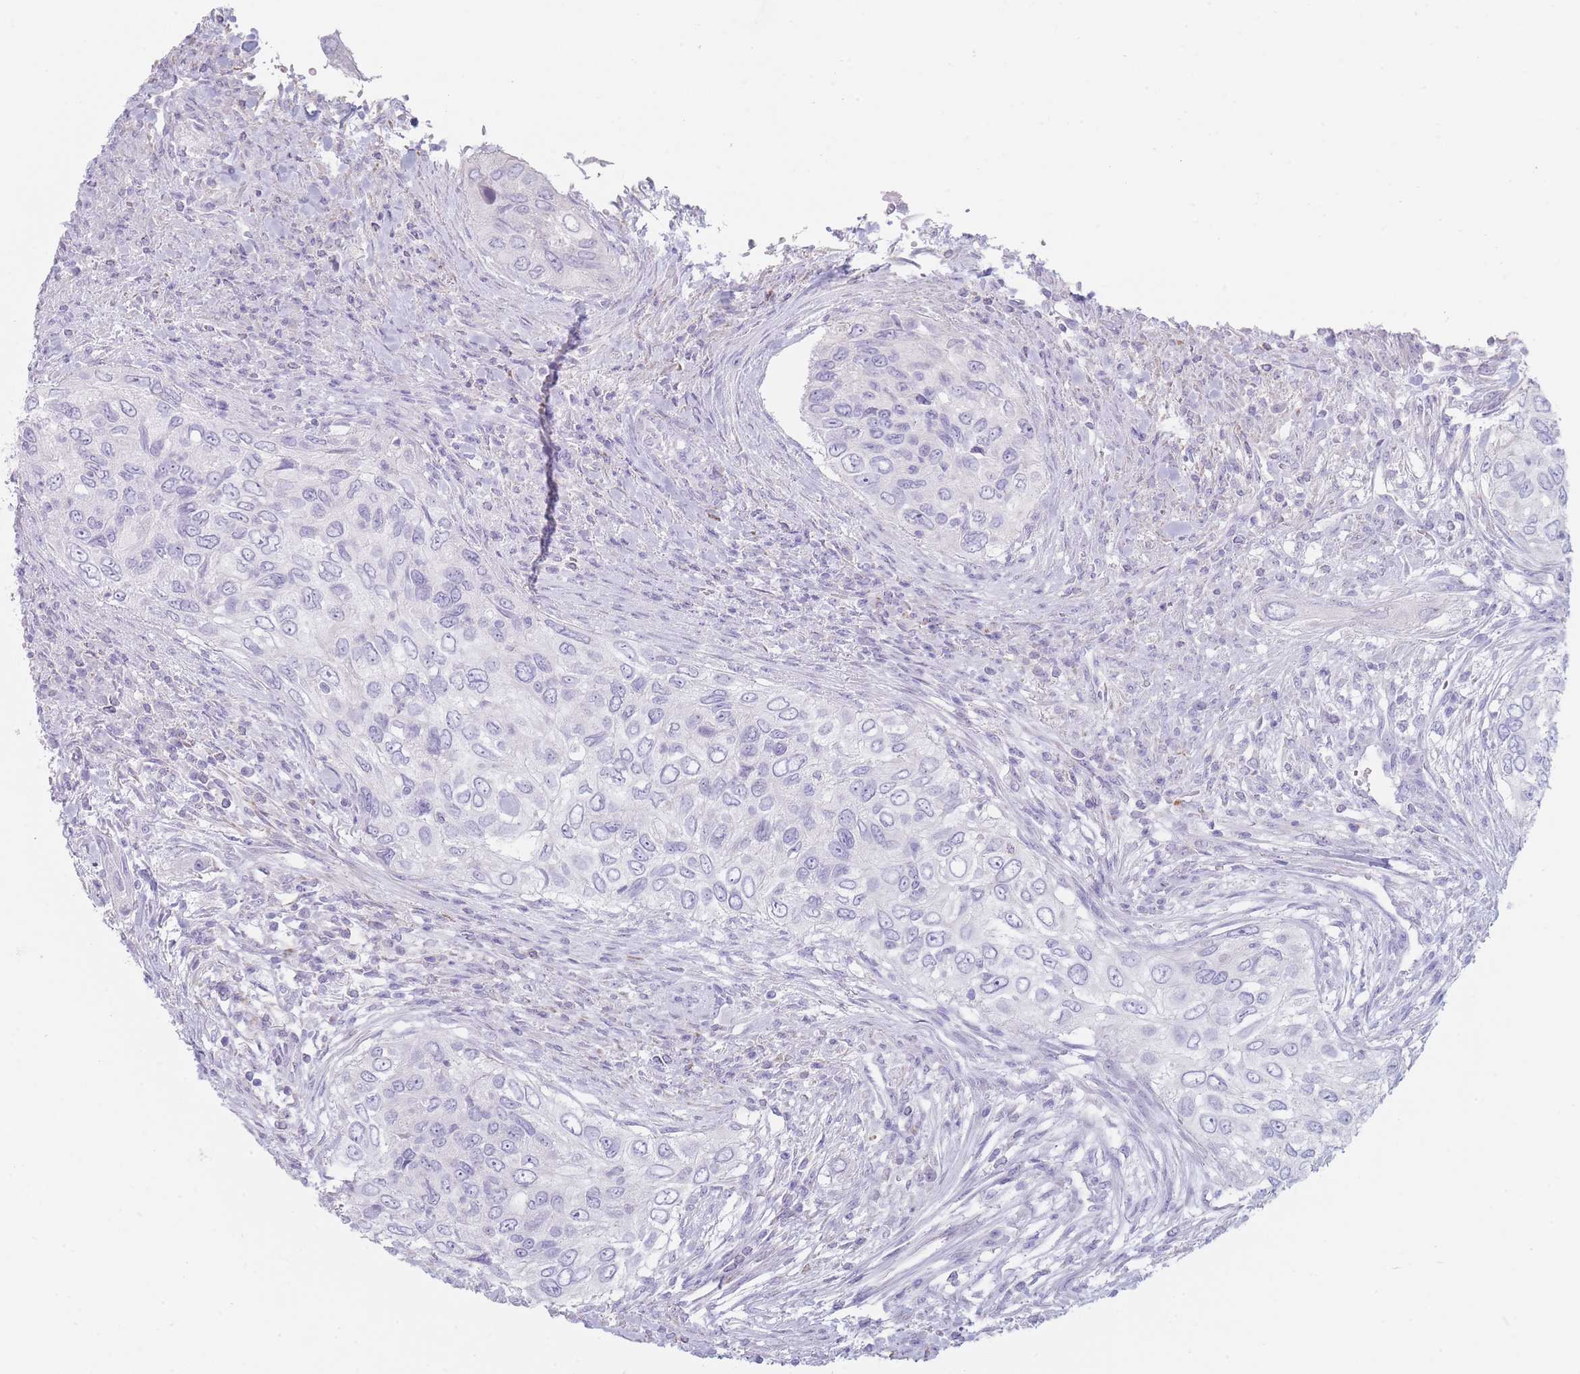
{"staining": {"intensity": "negative", "quantity": "none", "location": "none"}, "tissue": "urothelial cancer", "cell_type": "Tumor cells", "image_type": "cancer", "snomed": [{"axis": "morphology", "description": "Urothelial carcinoma, High grade"}, {"axis": "topography", "description": "Urinary bladder"}], "caption": "A high-resolution histopathology image shows immunohistochemistry (IHC) staining of urothelial cancer, which demonstrates no significant expression in tumor cells.", "gene": "GPR12", "patient": {"sex": "female", "age": 60}}